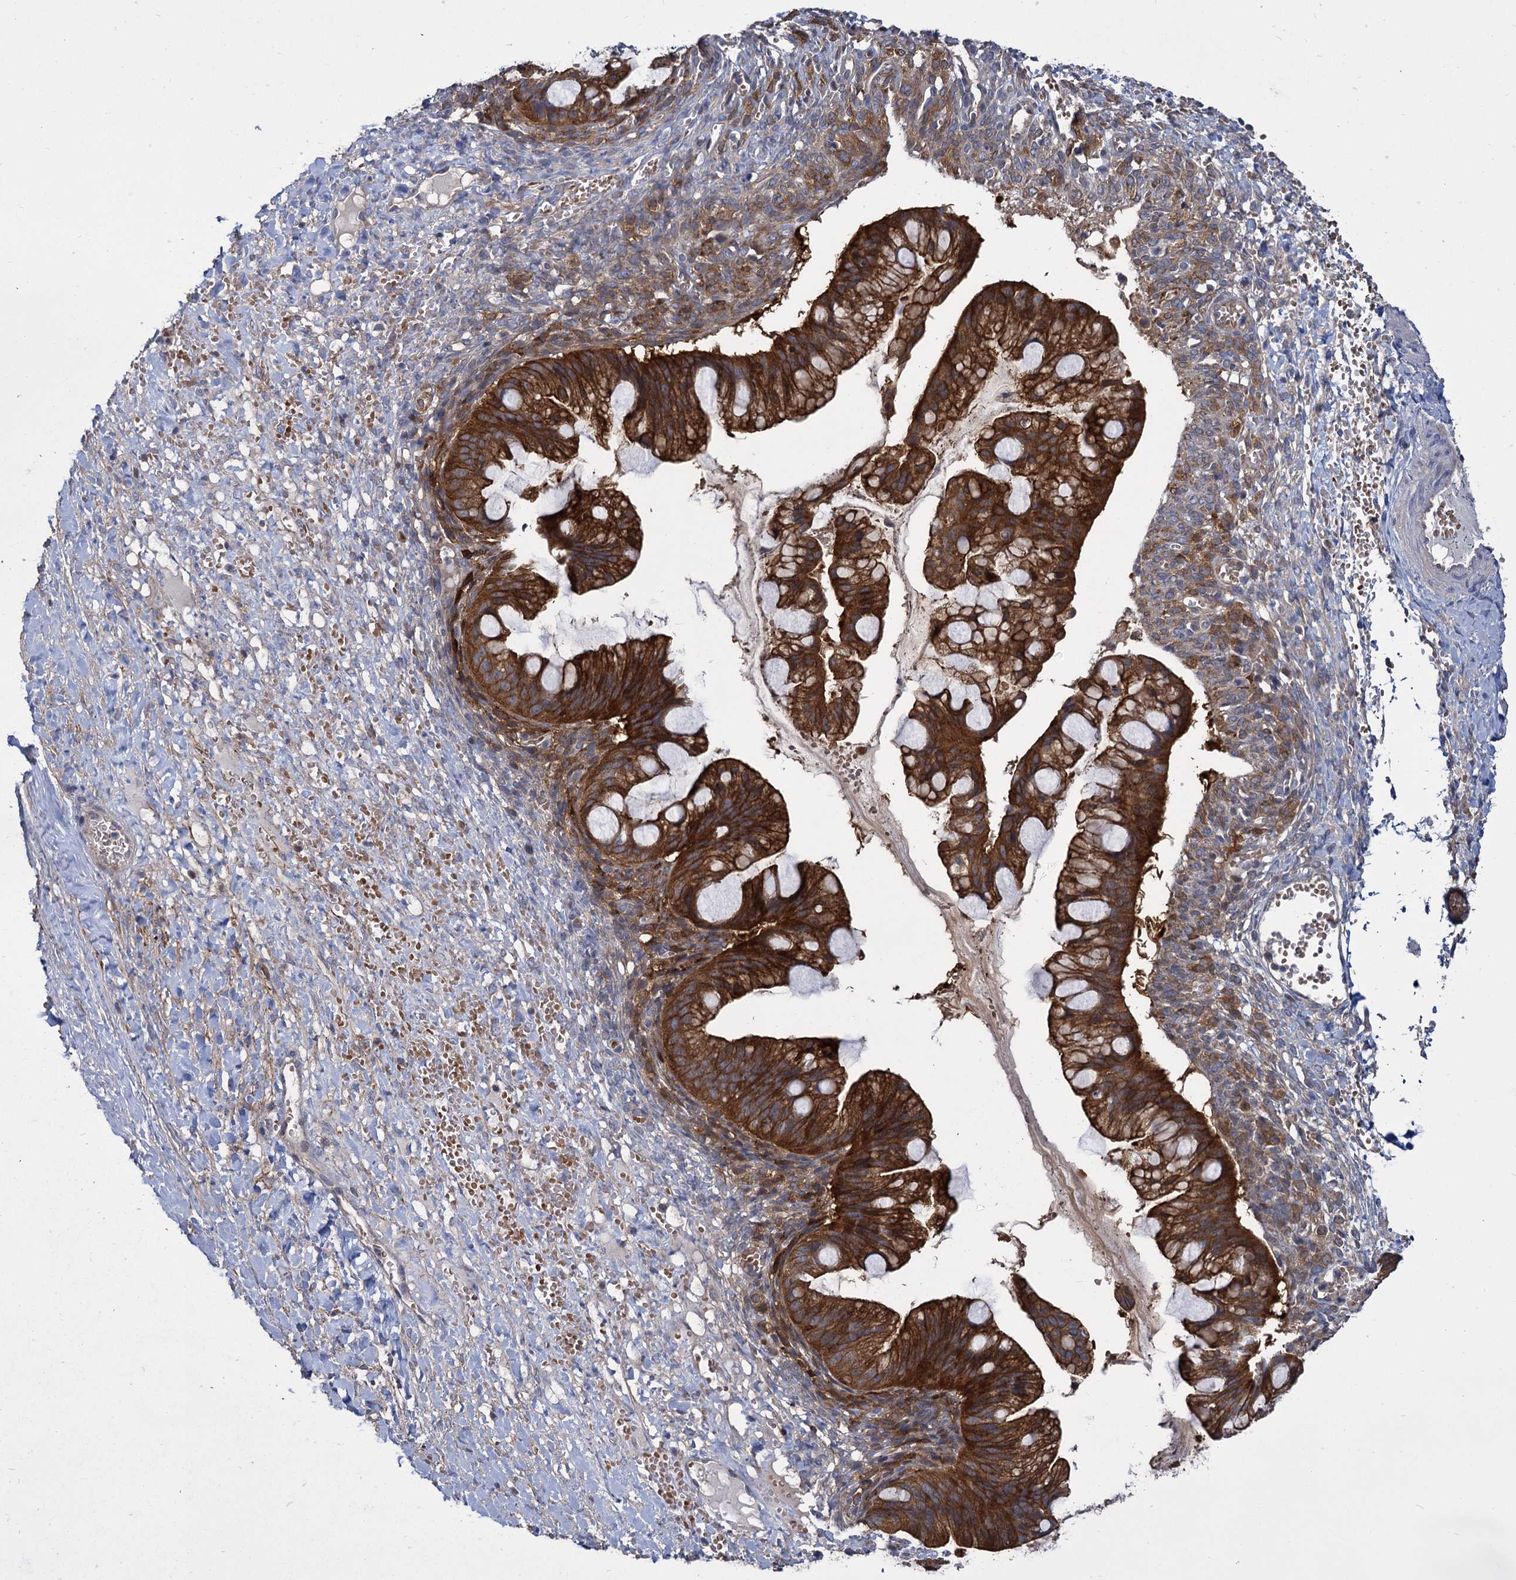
{"staining": {"intensity": "strong", "quantity": ">75%", "location": "cytoplasmic/membranous"}, "tissue": "ovarian cancer", "cell_type": "Tumor cells", "image_type": "cancer", "snomed": [{"axis": "morphology", "description": "Cystadenocarcinoma, mucinous, NOS"}, {"axis": "topography", "description": "Ovary"}], "caption": "Brown immunohistochemical staining in human ovarian mucinous cystadenocarcinoma shows strong cytoplasmic/membranous positivity in about >75% of tumor cells.", "gene": "GCLC", "patient": {"sex": "female", "age": 73}}